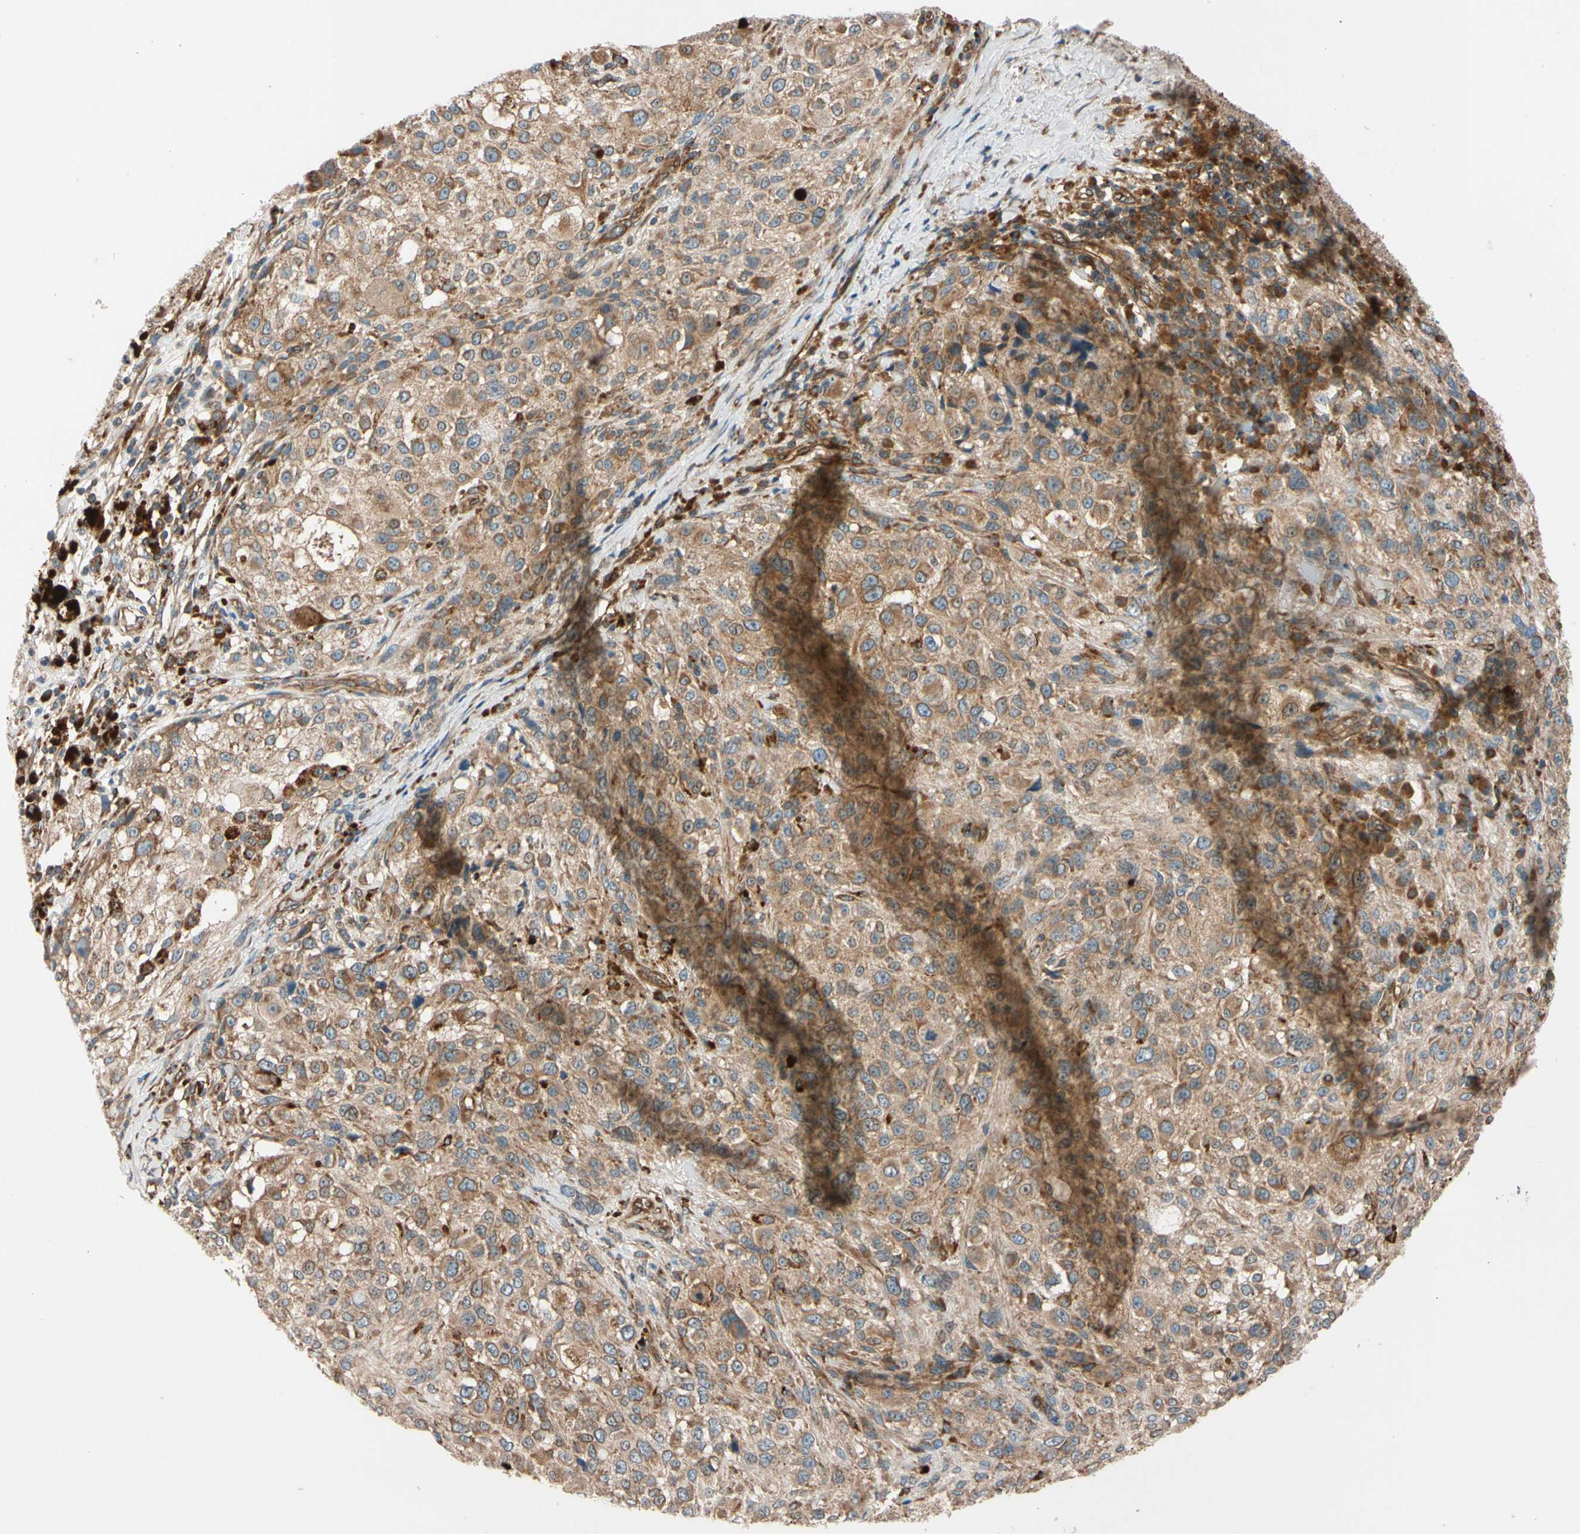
{"staining": {"intensity": "moderate", "quantity": ">75%", "location": "cytoplasmic/membranous"}, "tissue": "melanoma", "cell_type": "Tumor cells", "image_type": "cancer", "snomed": [{"axis": "morphology", "description": "Necrosis, NOS"}, {"axis": "morphology", "description": "Malignant melanoma, NOS"}, {"axis": "topography", "description": "Skin"}], "caption": "This is a photomicrograph of immunohistochemistry staining of malignant melanoma, which shows moderate staining in the cytoplasmic/membranous of tumor cells.", "gene": "PHYH", "patient": {"sex": "female", "age": 87}}